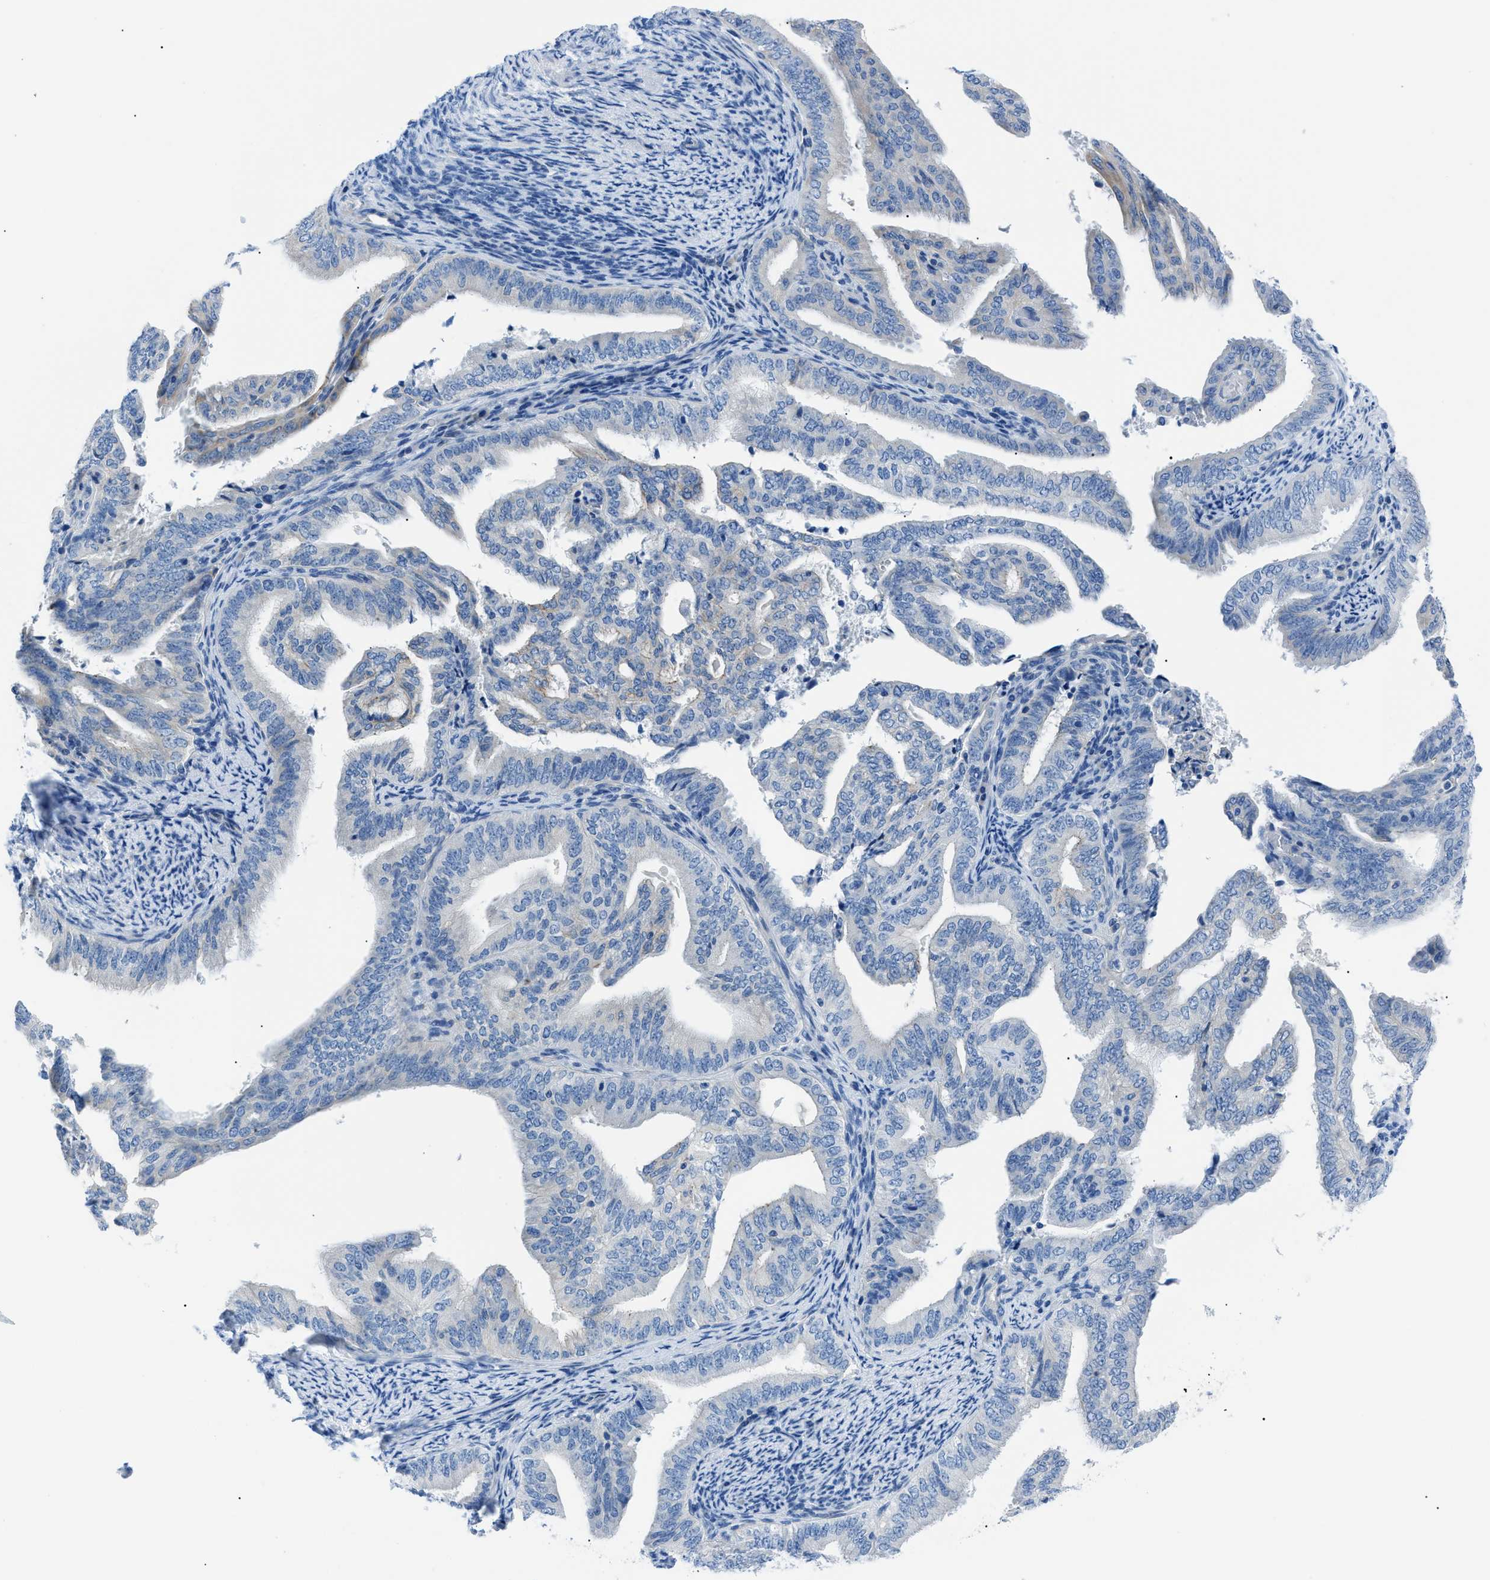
{"staining": {"intensity": "negative", "quantity": "none", "location": "none"}, "tissue": "endometrial cancer", "cell_type": "Tumor cells", "image_type": "cancer", "snomed": [{"axis": "morphology", "description": "Adenocarcinoma, NOS"}, {"axis": "topography", "description": "Endometrium"}], "caption": "Tumor cells are negative for protein expression in human endometrial adenocarcinoma.", "gene": "ZDHHC24", "patient": {"sex": "female", "age": 58}}